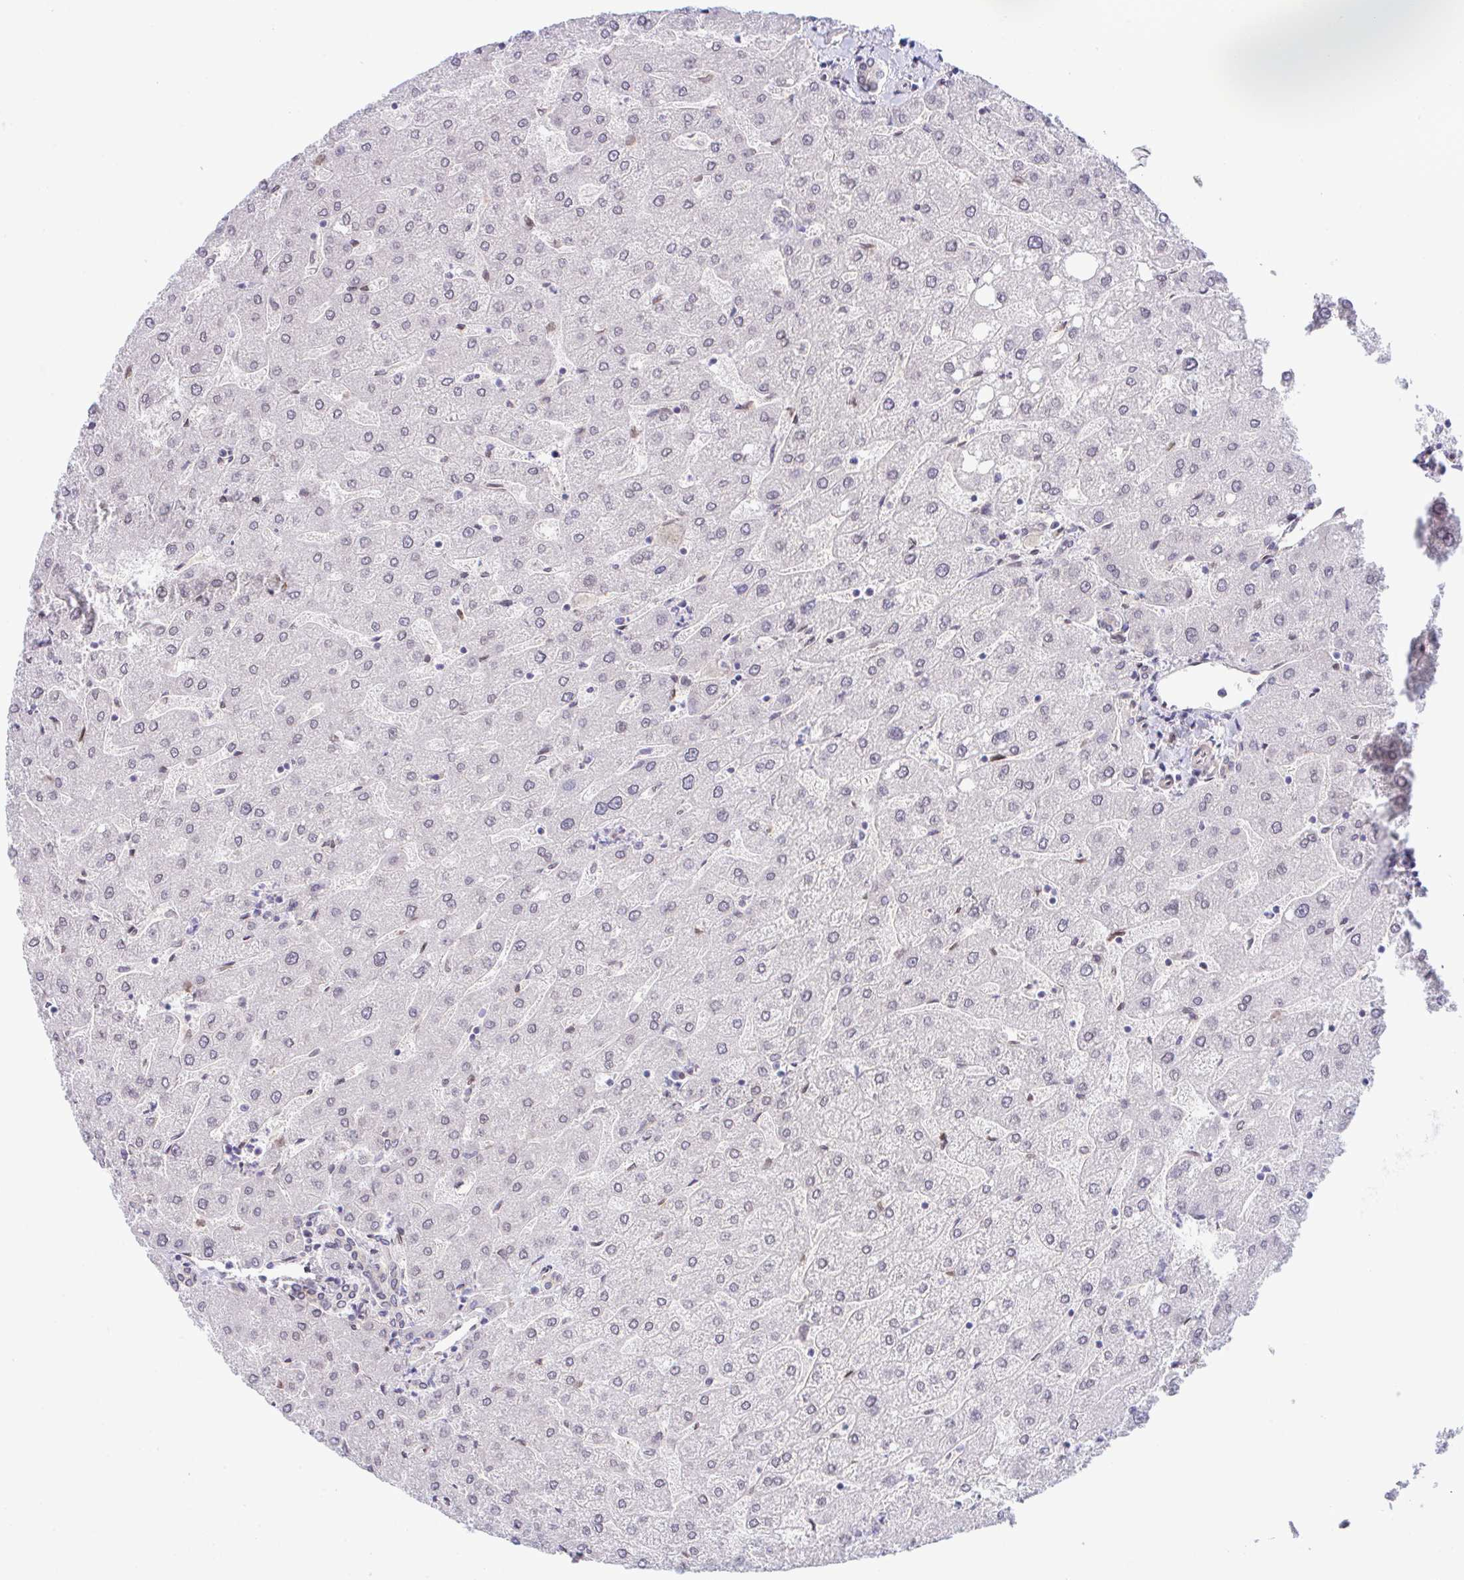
{"staining": {"intensity": "negative", "quantity": "none", "location": "none"}, "tissue": "liver", "cell_type": "Cholangiocytes", "image_type": "normal", "snomed": [{"axis": "morphology", "description": "Normal tissue, NOS"}, {"axis": "topography", "description": "Liver"}], "caption": "Immunohistochemical staining of normal liver shows no significant expression in cholangiocytes.", "gene": "ZBED3", "patient": {"sex": "male", "age": 67}}